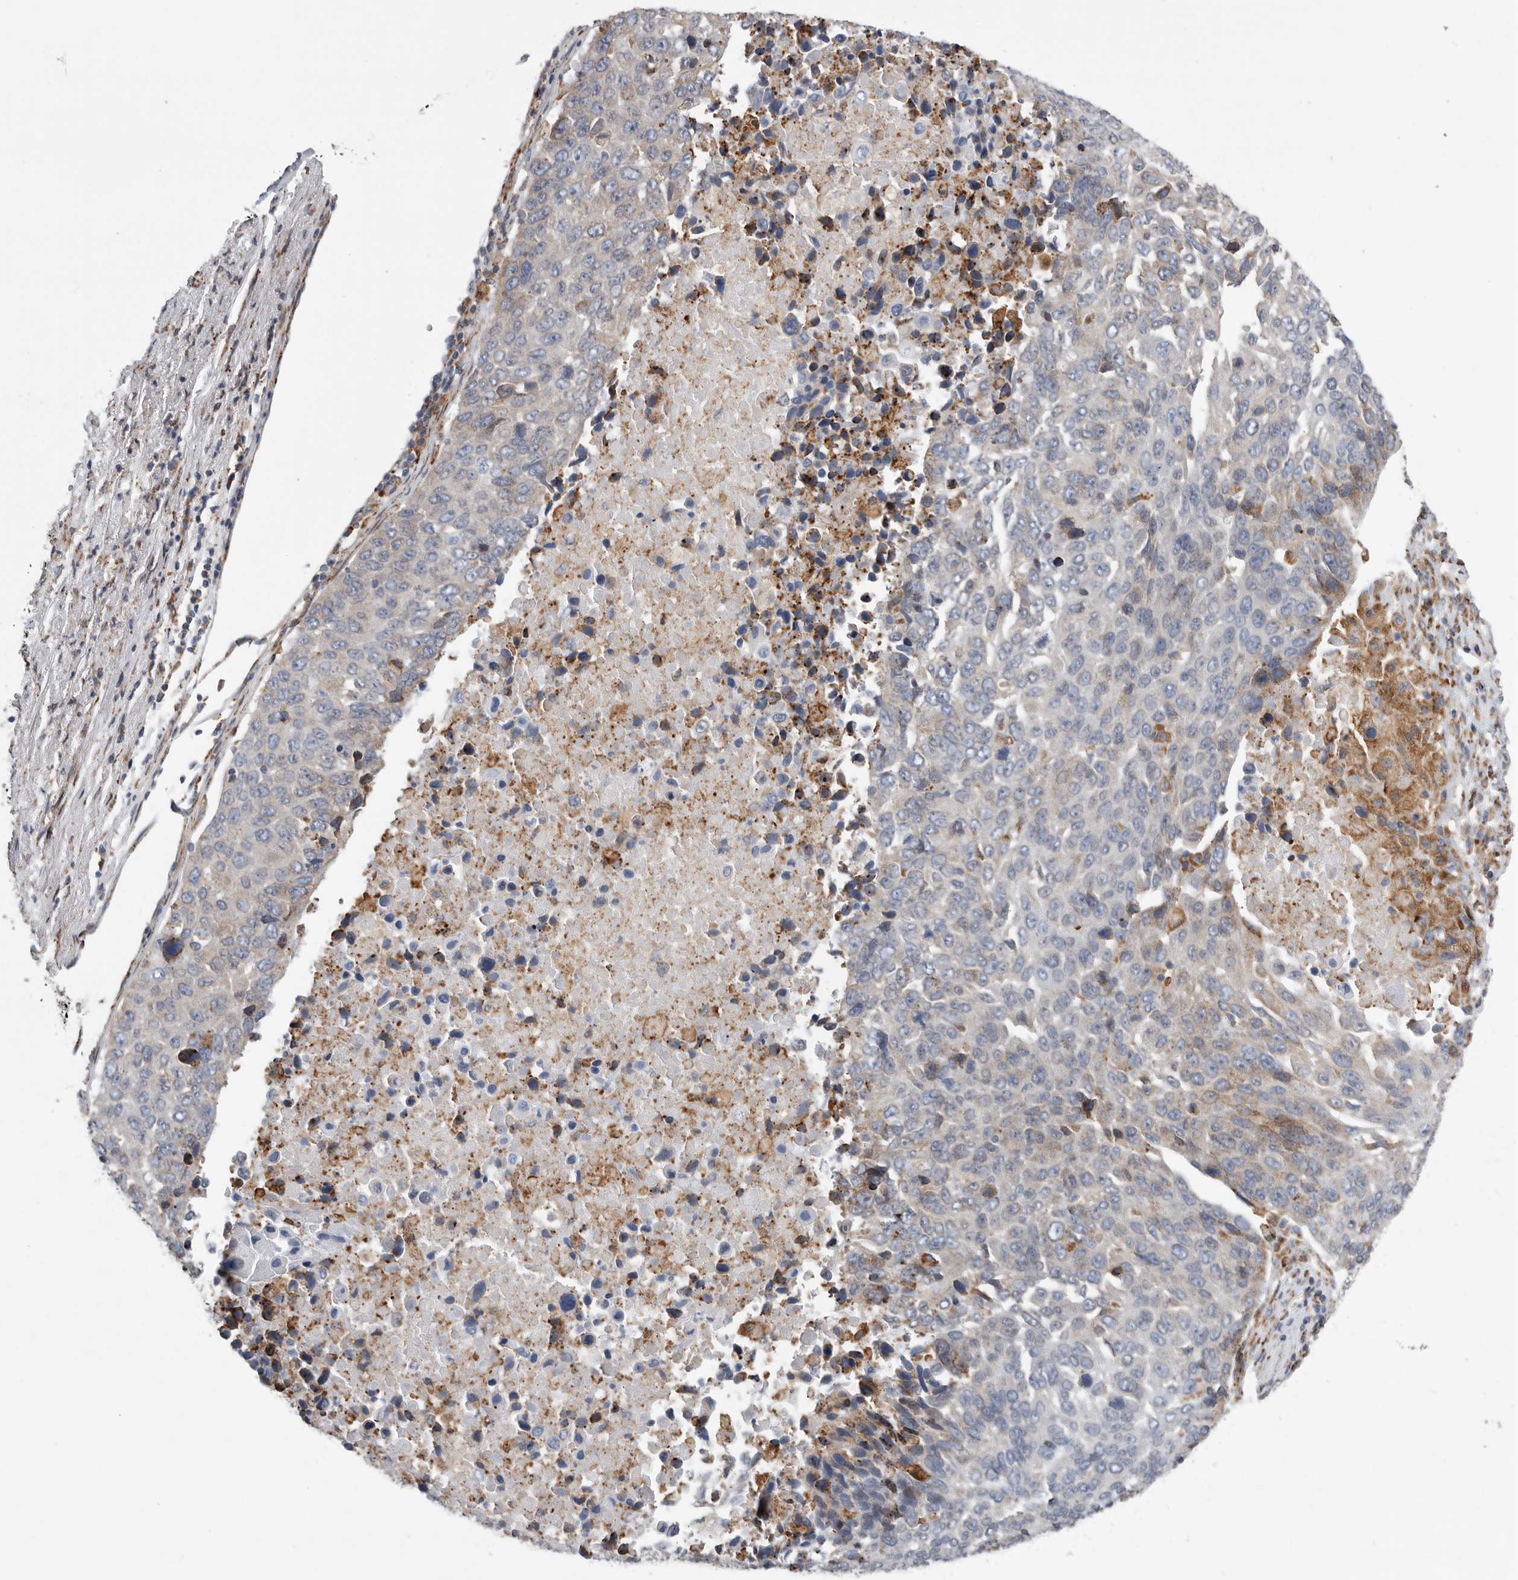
{"staining": {"intensity": "weak", "quantity": "<25%", "location": "cytoplasmic/membranous"}, "tissue": "lung cancer", "cell_type": "Tumor cells", "image_type": "cancer", "snomed": [{"axis": "morphology", "description": "Squamous cell carcinoma, NOS"}, {"axis": "topography", "description": "Lung"}], "caption": "There is no significant expression in tumor cells of lung cancer (squamous cell carcinoma).", "gene": "GANAB", "patient": {"sex": "male", "age": 66}}